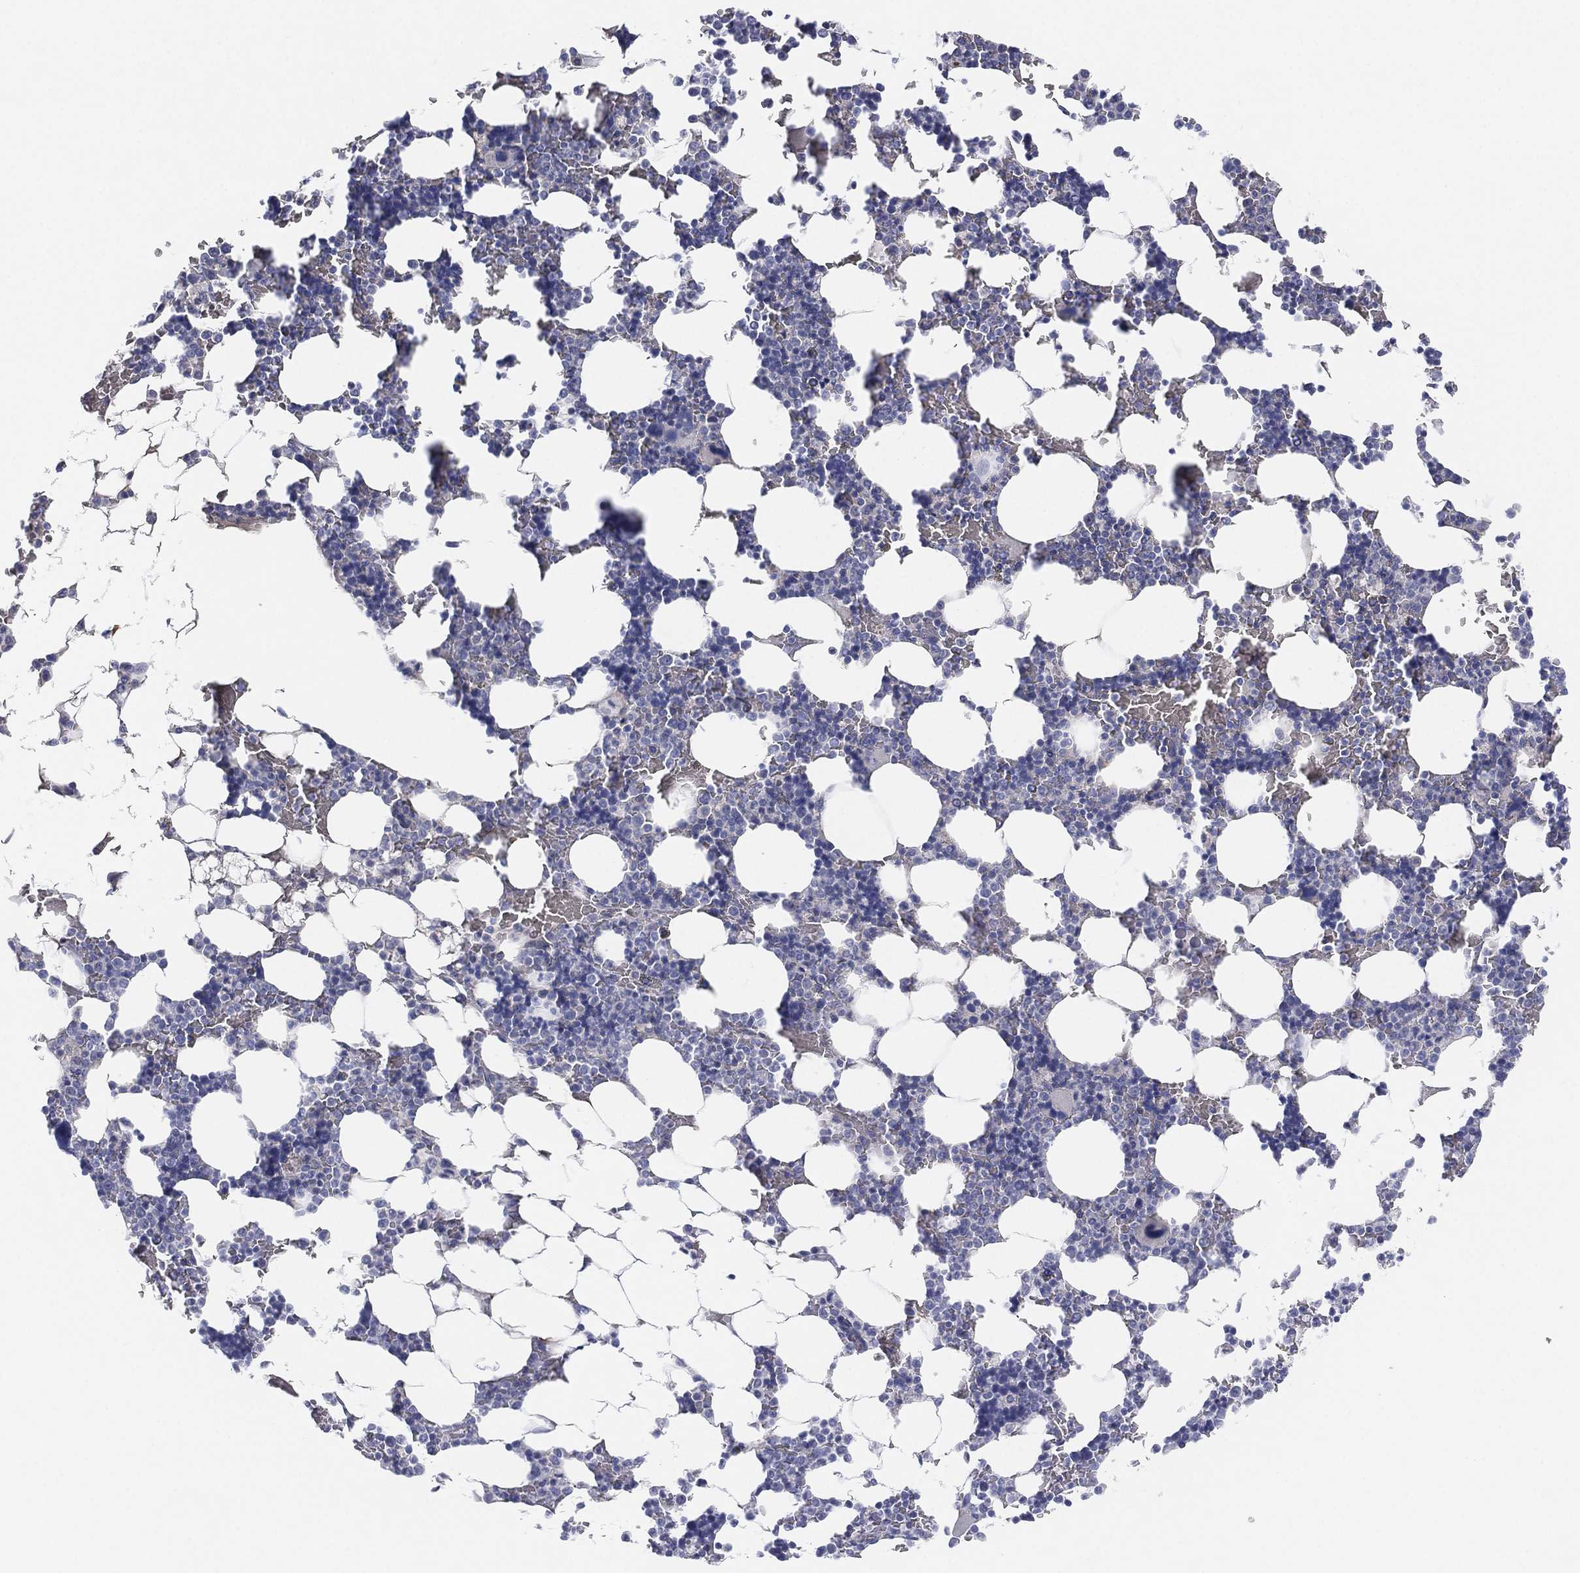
{"staining": {"intensity": "negative", "quantity": "none", "location": "none"}, "tissue": "bone marrow", "cell_type": "Hematopoietic cells", "image_type": "normal", "snomed": [{"axis": "morphology", "description": "Normal tissue, NOS"}, {"axis": "topography", "description": "Bone marrow"}], "caption": "Human bone marrow stained for a protein using IHC reveals no staining in hematopoietic cells.", "gene": "MLF1", "patient": {"sex": "male", "age": 51}}